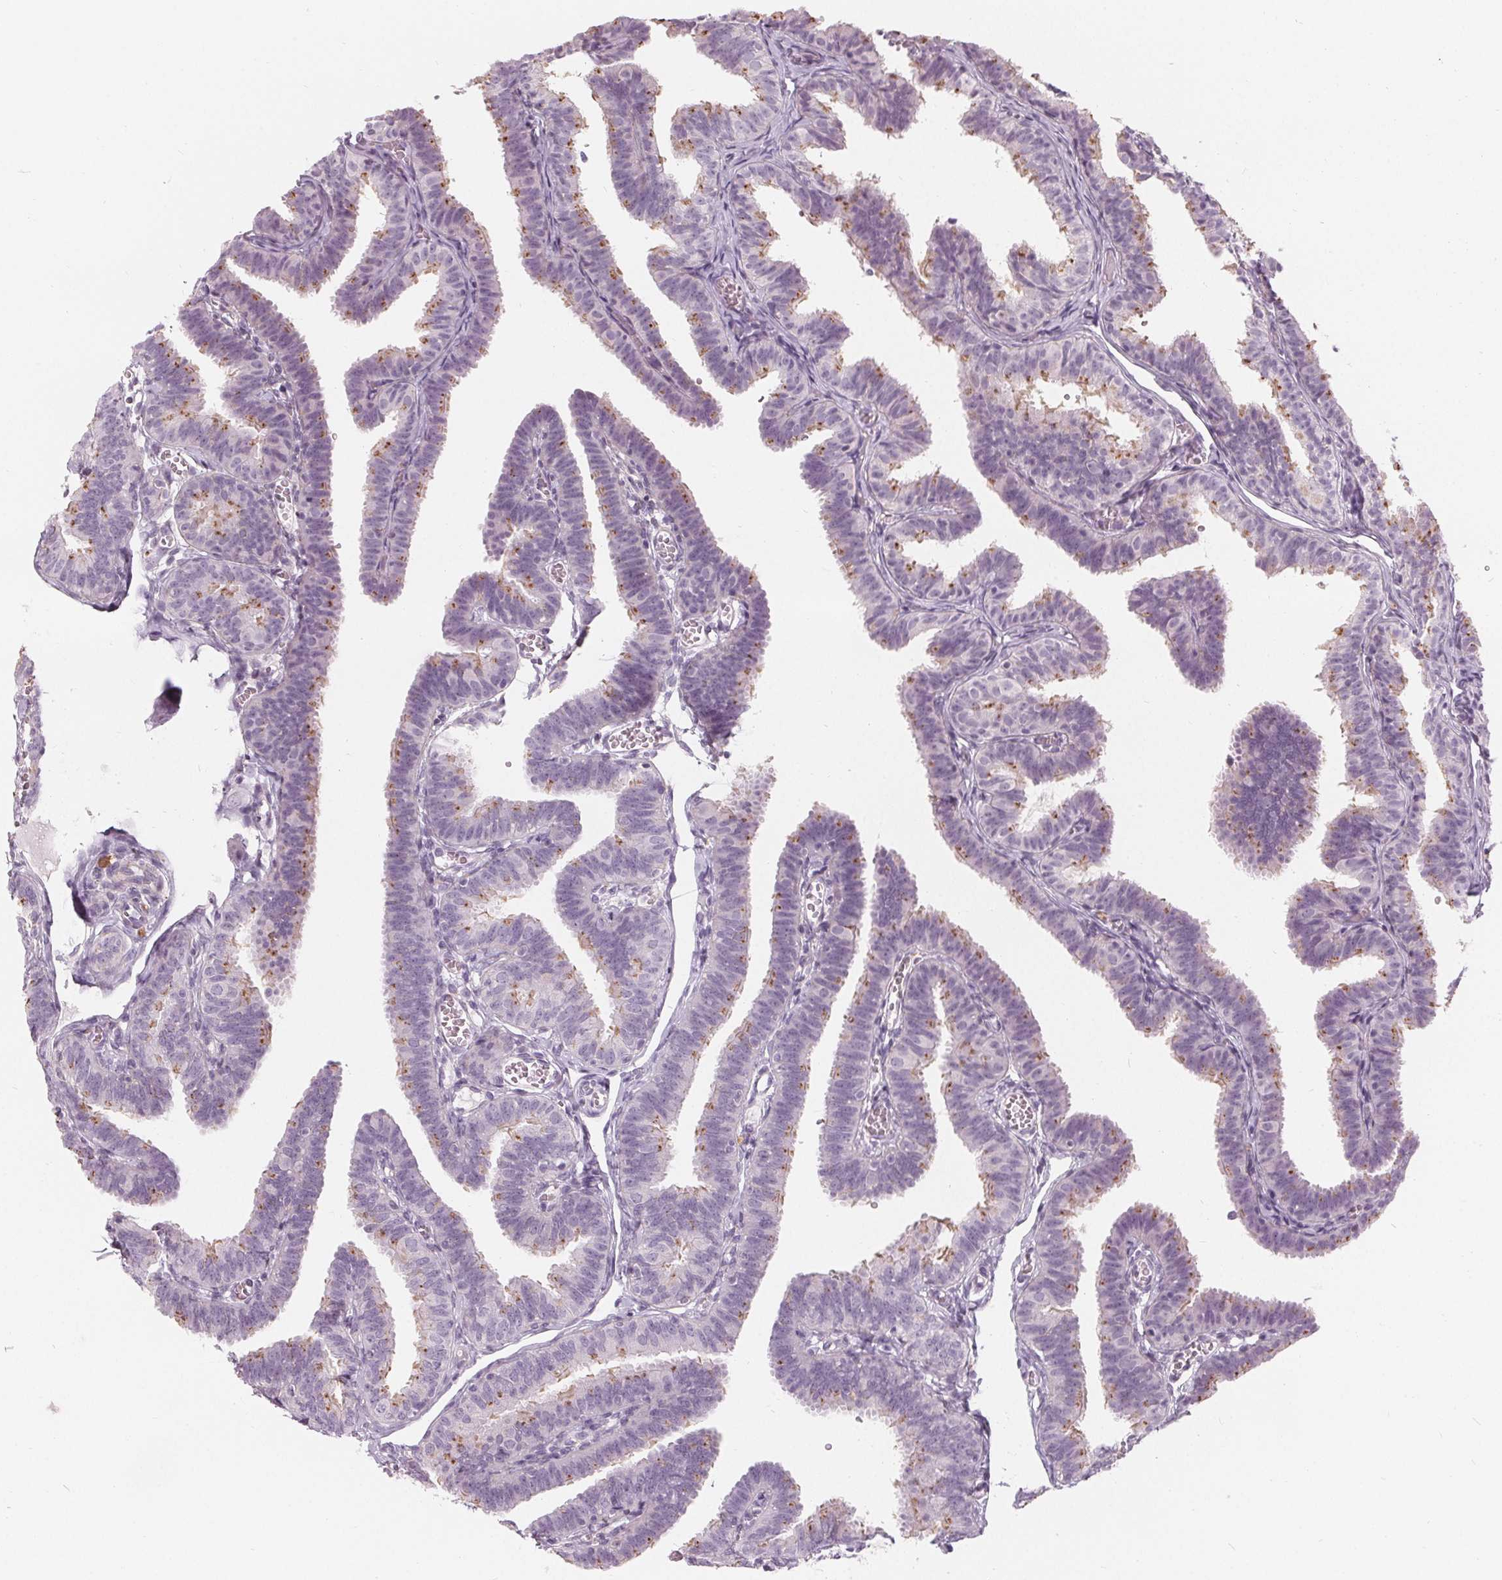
{"staining": {"intensity": "moderate", "quantity": "25%-75%", "location": "cytoplasmic/membranous"}, "tissue": "fallopian tube", "cell_type": "Glandular cells", "image_type": "normal", "snomed": [{"axis": "morphology", "description": "Normal tissue, NOS"}, {"axis": "topography", "description": "Fallopian tube"}], "caption": "Glandular cells exhibit medium levels of moderate cytoplasmic/membranous staining in about 25%-75% of cells in normal fallopian tube.", "gene": "HOPX", "patient": {"sex": "female", "age": 25}}